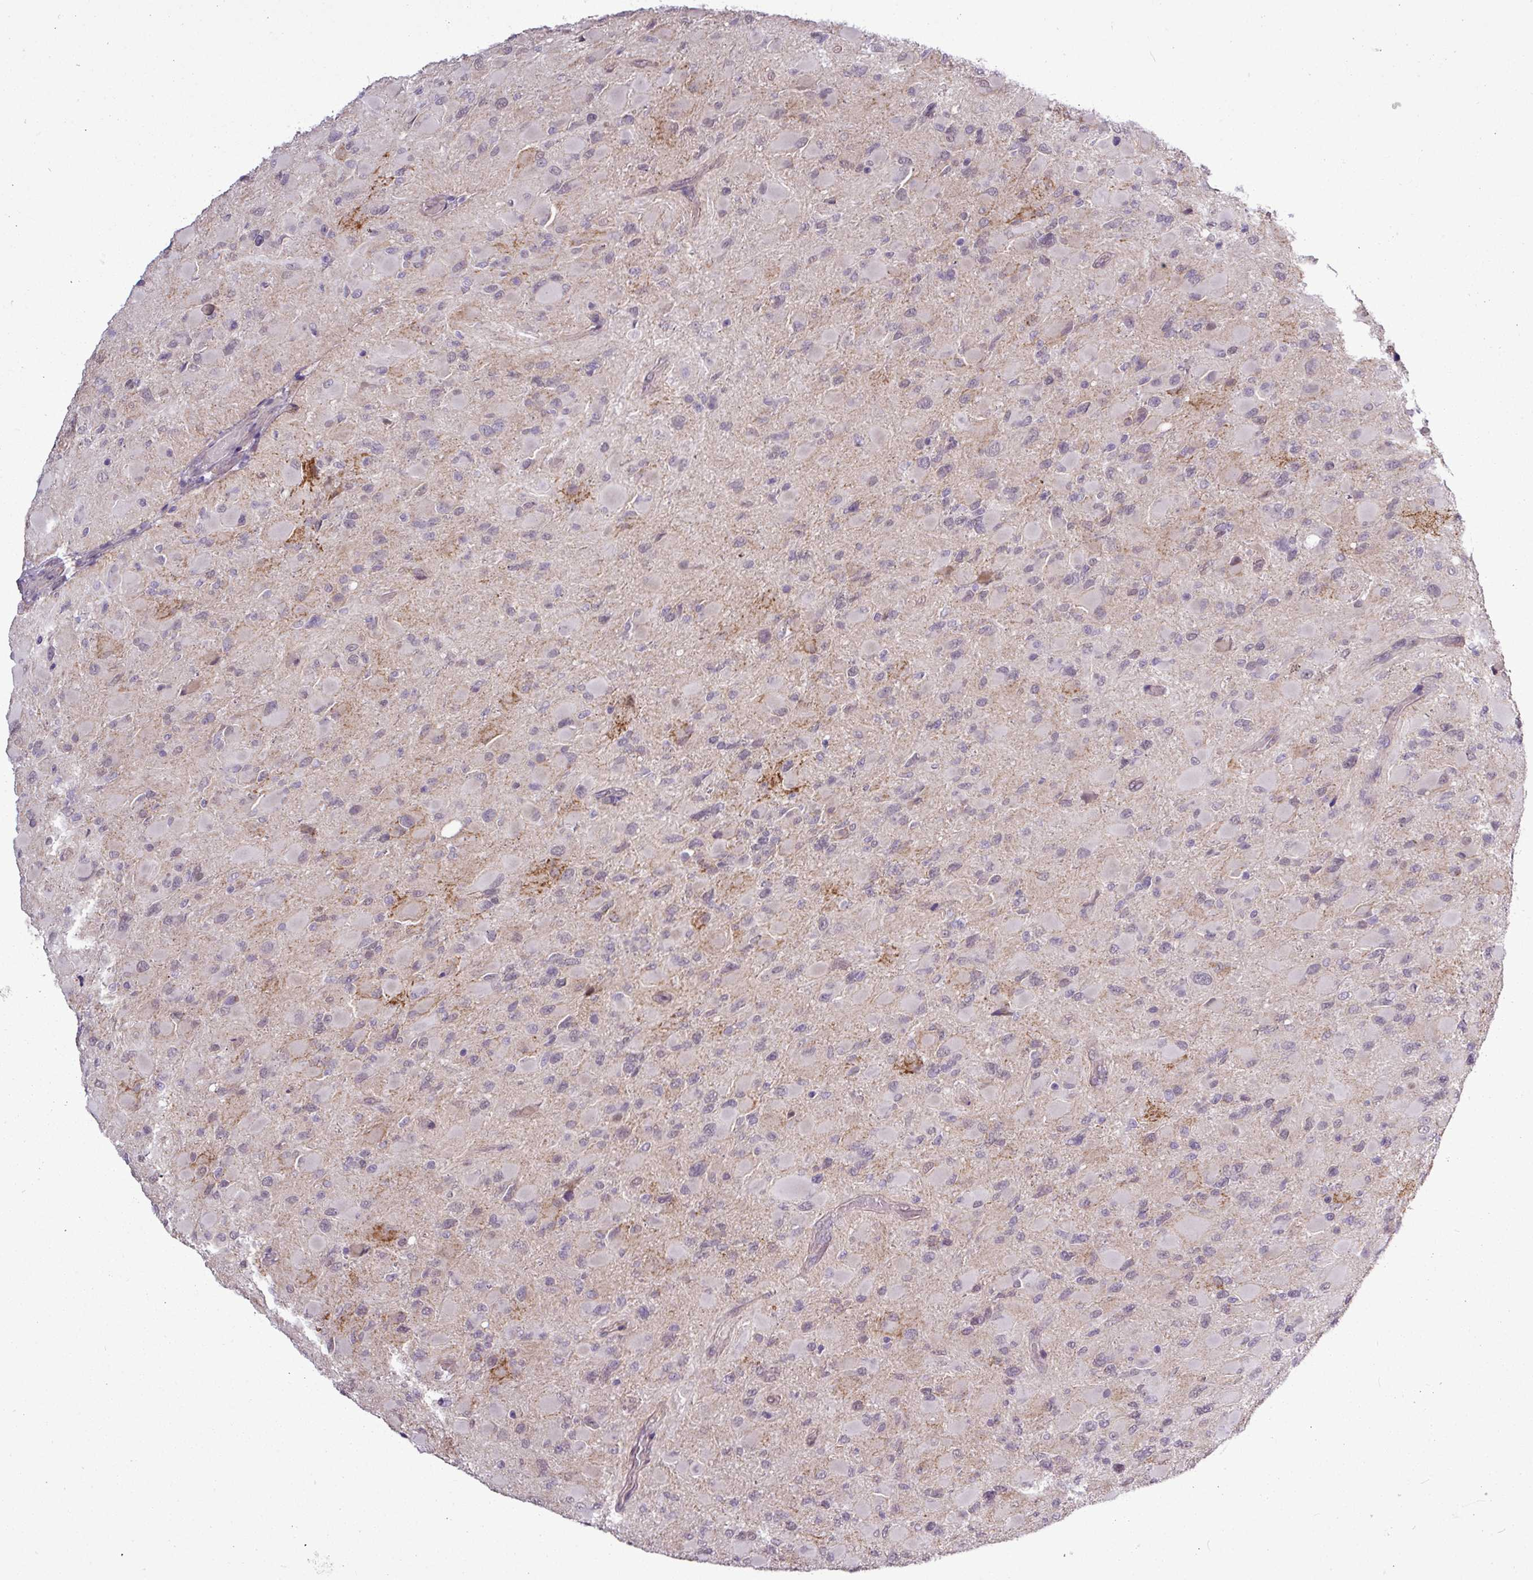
{"staining": {"intensity": "negative", "quantity": "none", "location": "none"}, "tissue": "glioma", "cell_type": "Tumor cells", "image_type": "cancer", "snomed": [{"axis": "morphology", "description": "Glioma, malignant, High grade"}, {"axis": "topography", "description": "Cerebral cortex"}], "caption": "High magnification brightfield microscopy of glioma stained with DAB (3,3'-diaminobenzidine) (brown) and counterstained with hematoxylin (blue): tumor cells show no significant positivity.", "gene": "GPT2", "patient": {"sex": "female", "age": 36}}